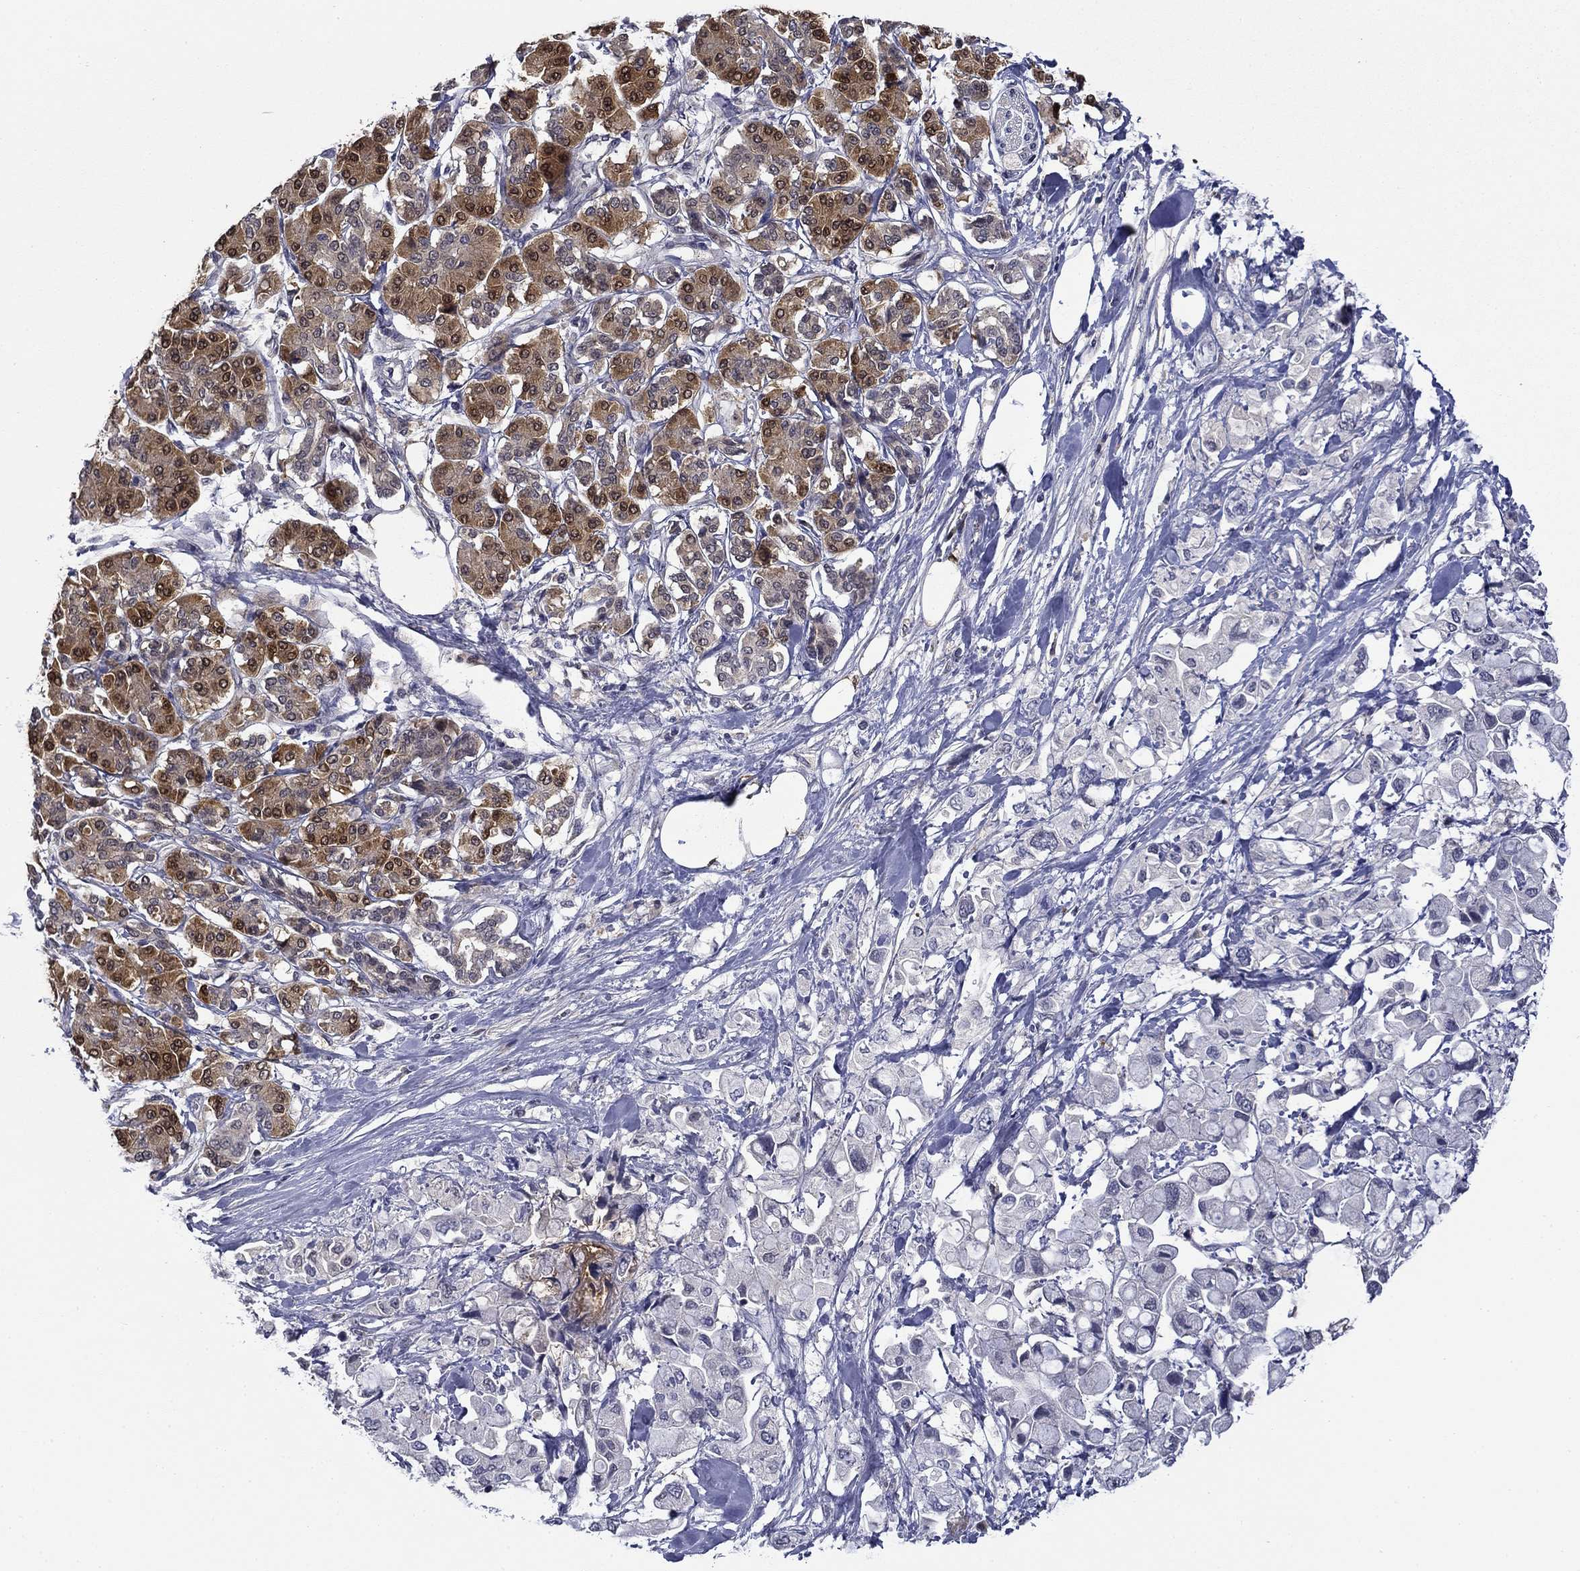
{"staining": {"intensity": "negative", "quantity": "none", "location": "none"}, "tissue": "pancreatic cancer", "cell_type": "Tumor cells", "image_type": "cancer", "snomed": [{"axis": "morphology", "description": "Adenocarcinoma, NOS"}, {"axis": "topography", "description": "Pancreas"}], "caption": "Histopathology image shows no protein positivity in tumor cells of pancreatic cancer (adenocarcinoma) tissue. The staining was performed using DAB to visualize the protein expression in brown, while the nuclei were stained in blue with hematoxylin (Magnification: 20x).", "gene": "DDTL", "patient": {"sex": "female", "age": 56}}